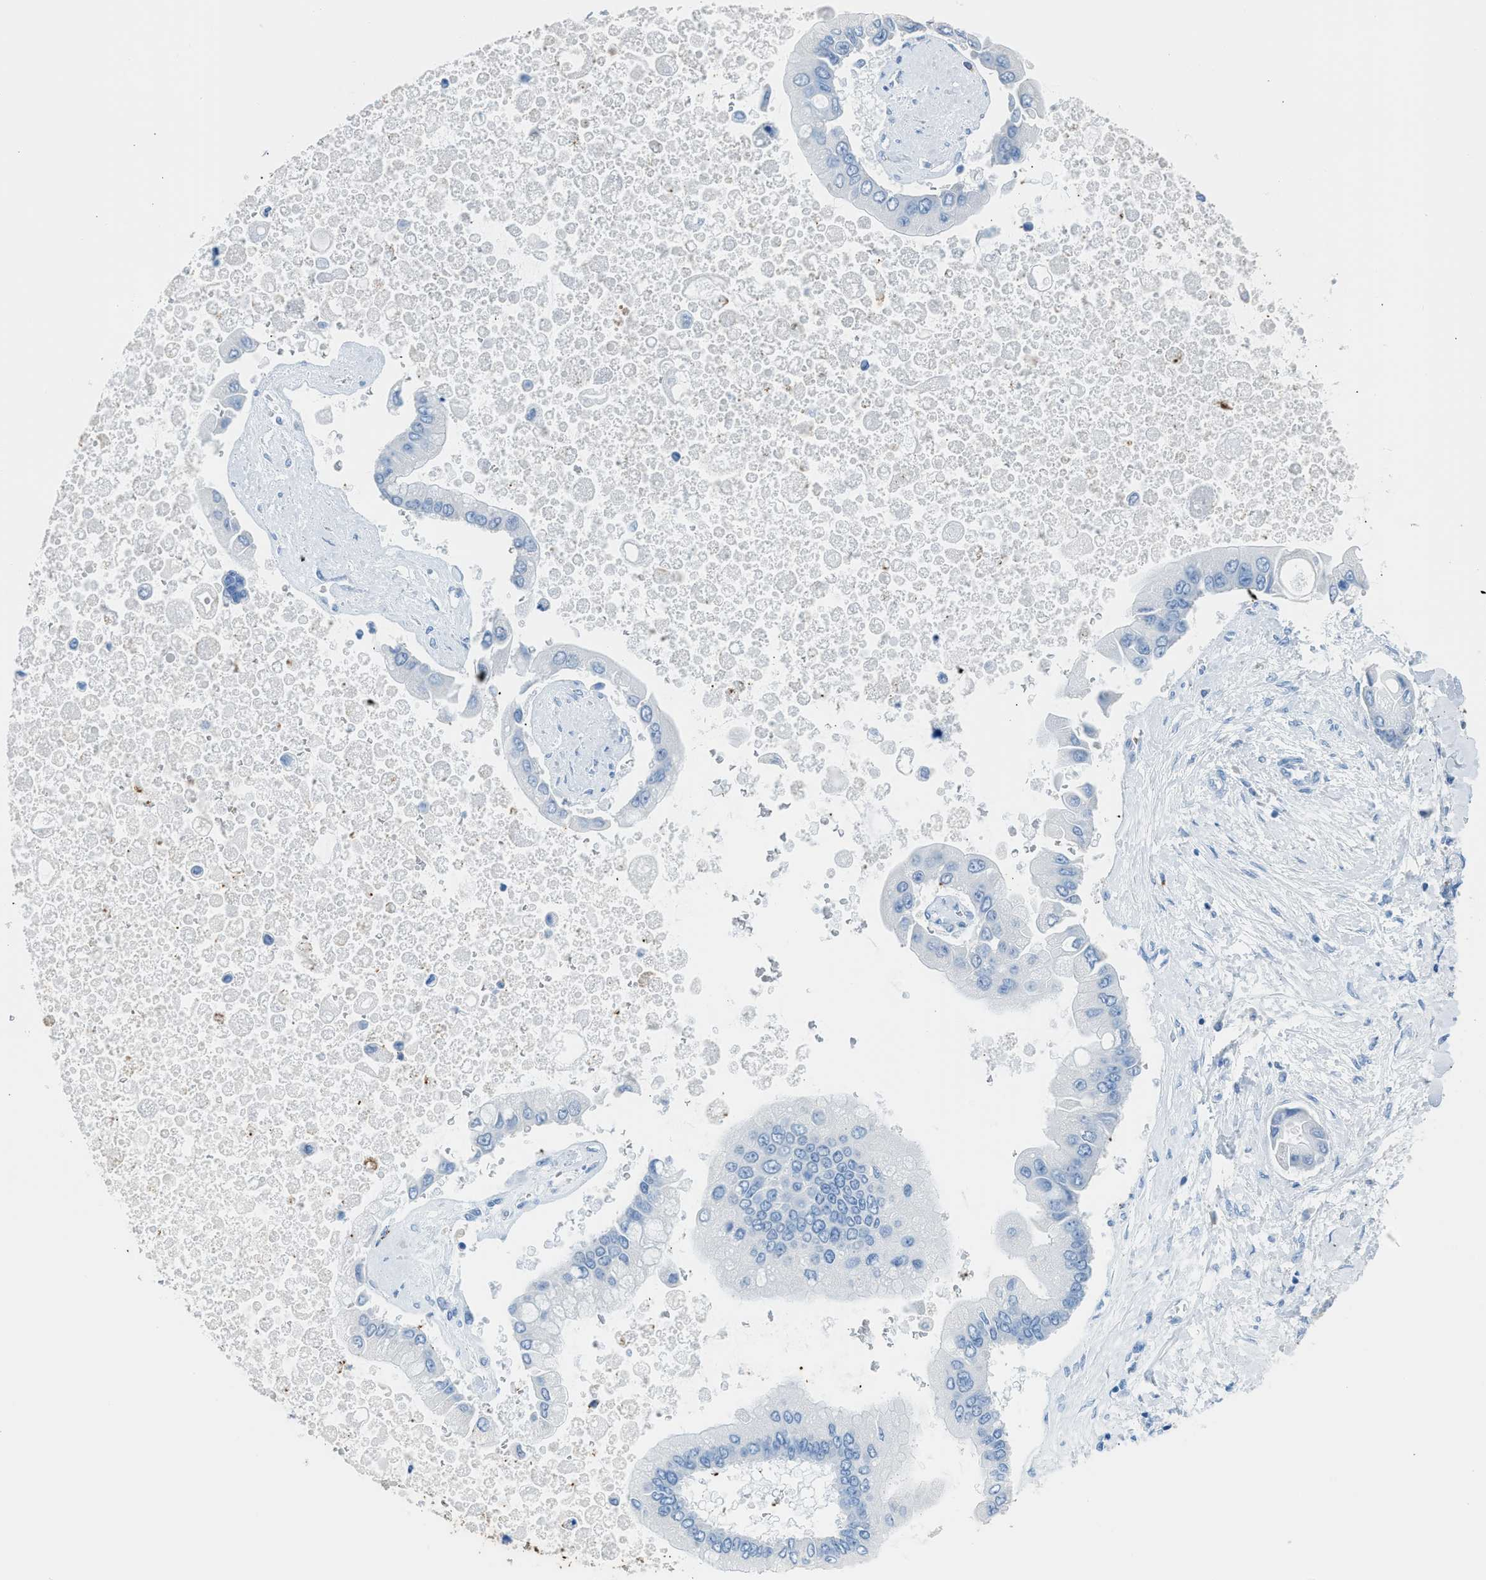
{"staining": {"intensity": "negative", "quantity": "none", "location": "none"}, "tissue": "liver cancer", "cell_type": "Tumor cells", "image_type": "cancer", "snomed": [{"axis": "morphology", "description": "Cholangiocarcinoma"}, {"axis": "topography", "description": "Liver"}], "caption": "There is no significant positivity in tumor cells of liver cancer (cholangiocarcinoma).", "gene": "FAIM2", "patient": {"sex": "male", "age": 50}}